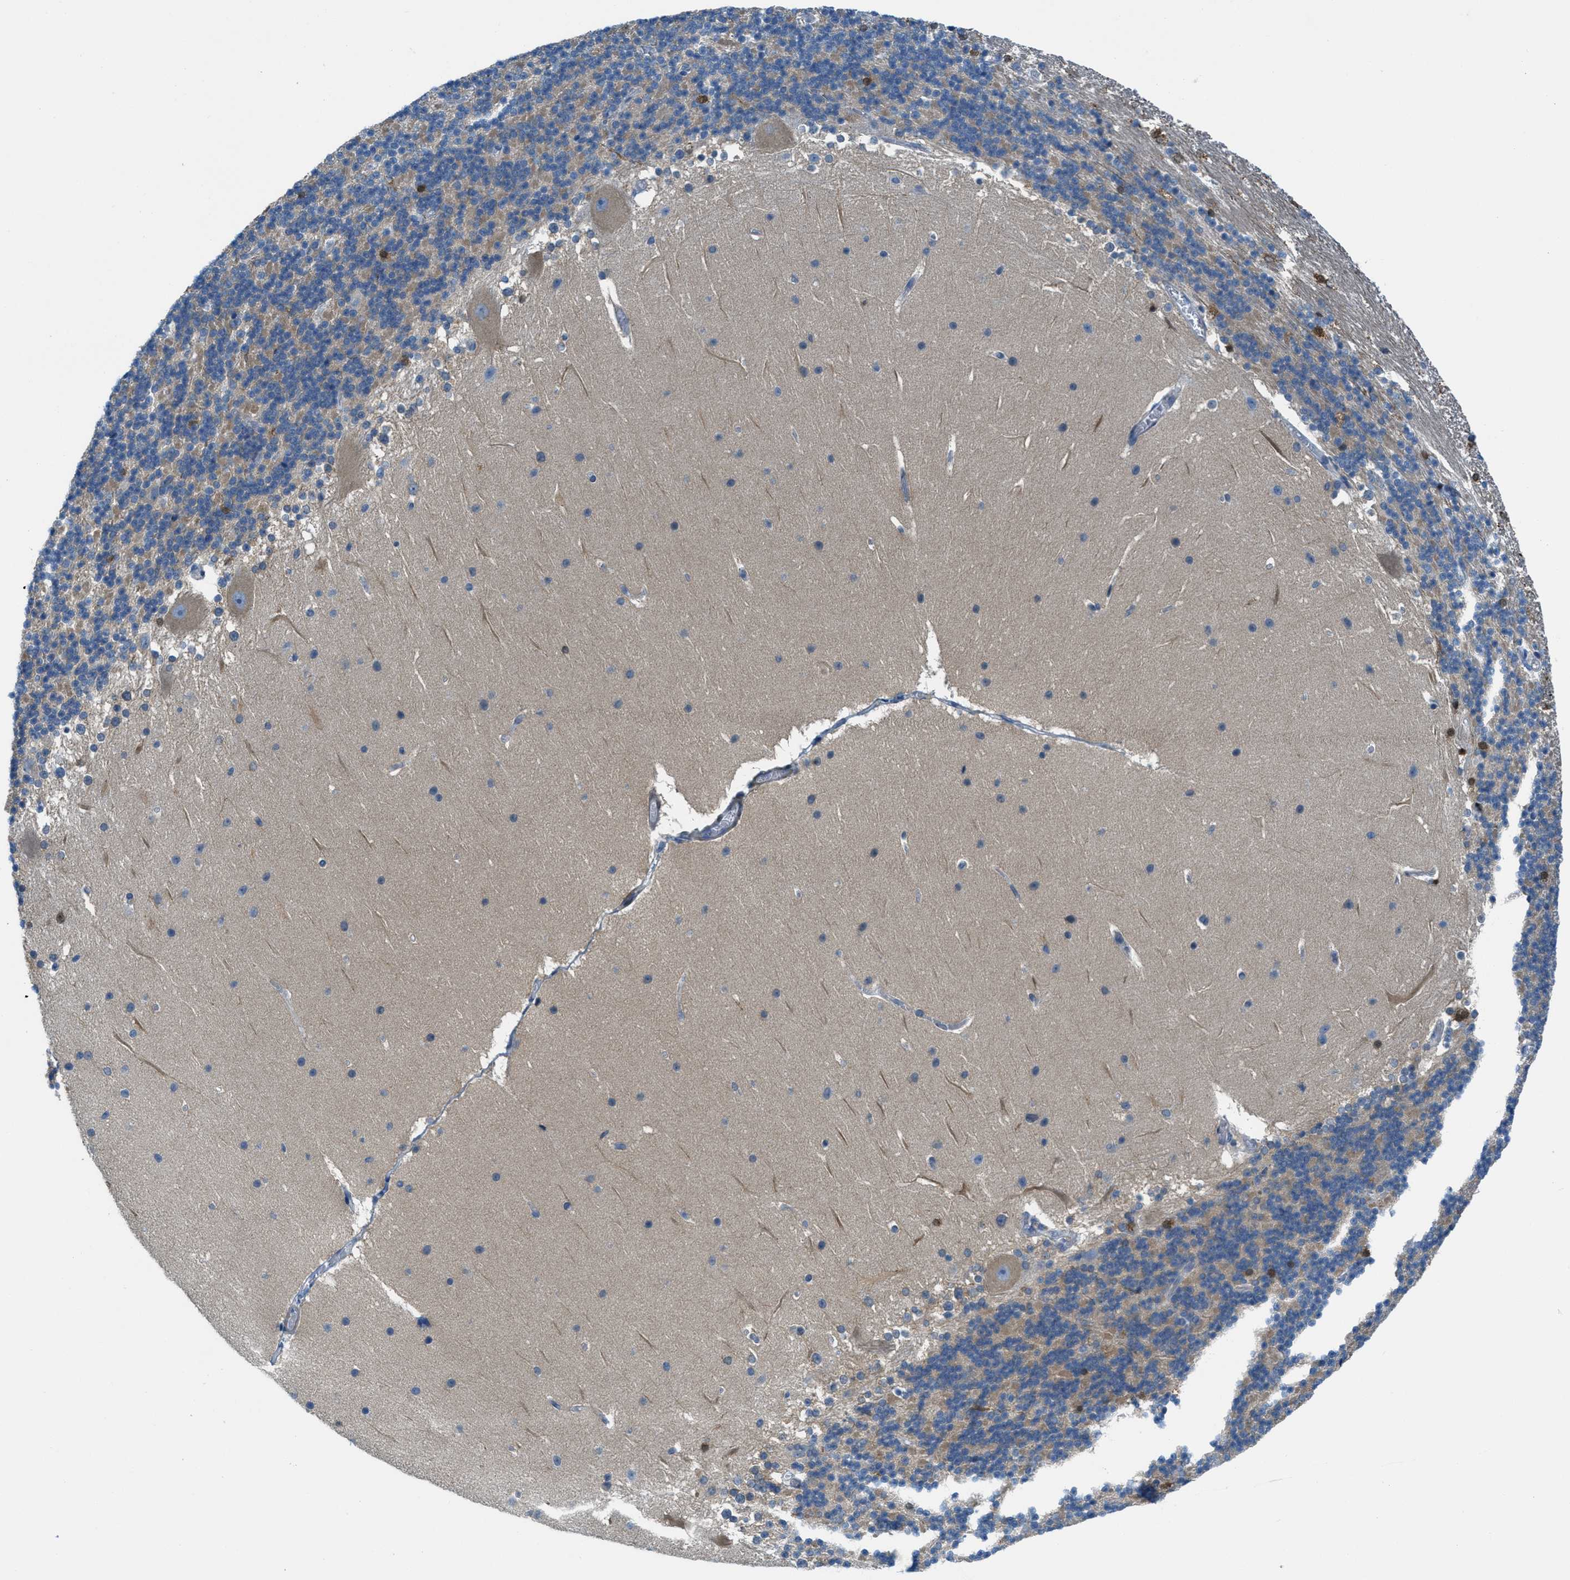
{"staining": {"intensity": "moderate", "quantity": "<25%", "location": "cytoplasmic/membranous"}, "tissue": "cerebellum", "cell_type": "Cells in granular layer", "image_type": "normal", "snomed": [{"axis": "morphology", "description": "Normal tissue, NOS"}, {"axis": "topography", "description": "Cerebellum"}], "caption": "Benign cerebellum shows moderate cytoplasmic/membranous staining in about <25% of cells in granular layer, visualized by immunohistochemistry. (DAB IHC, brown staining for protein, blue staining for nuclei).", "gene": "MAPRE2", "patient": {"sex": "female", "age": 19}}